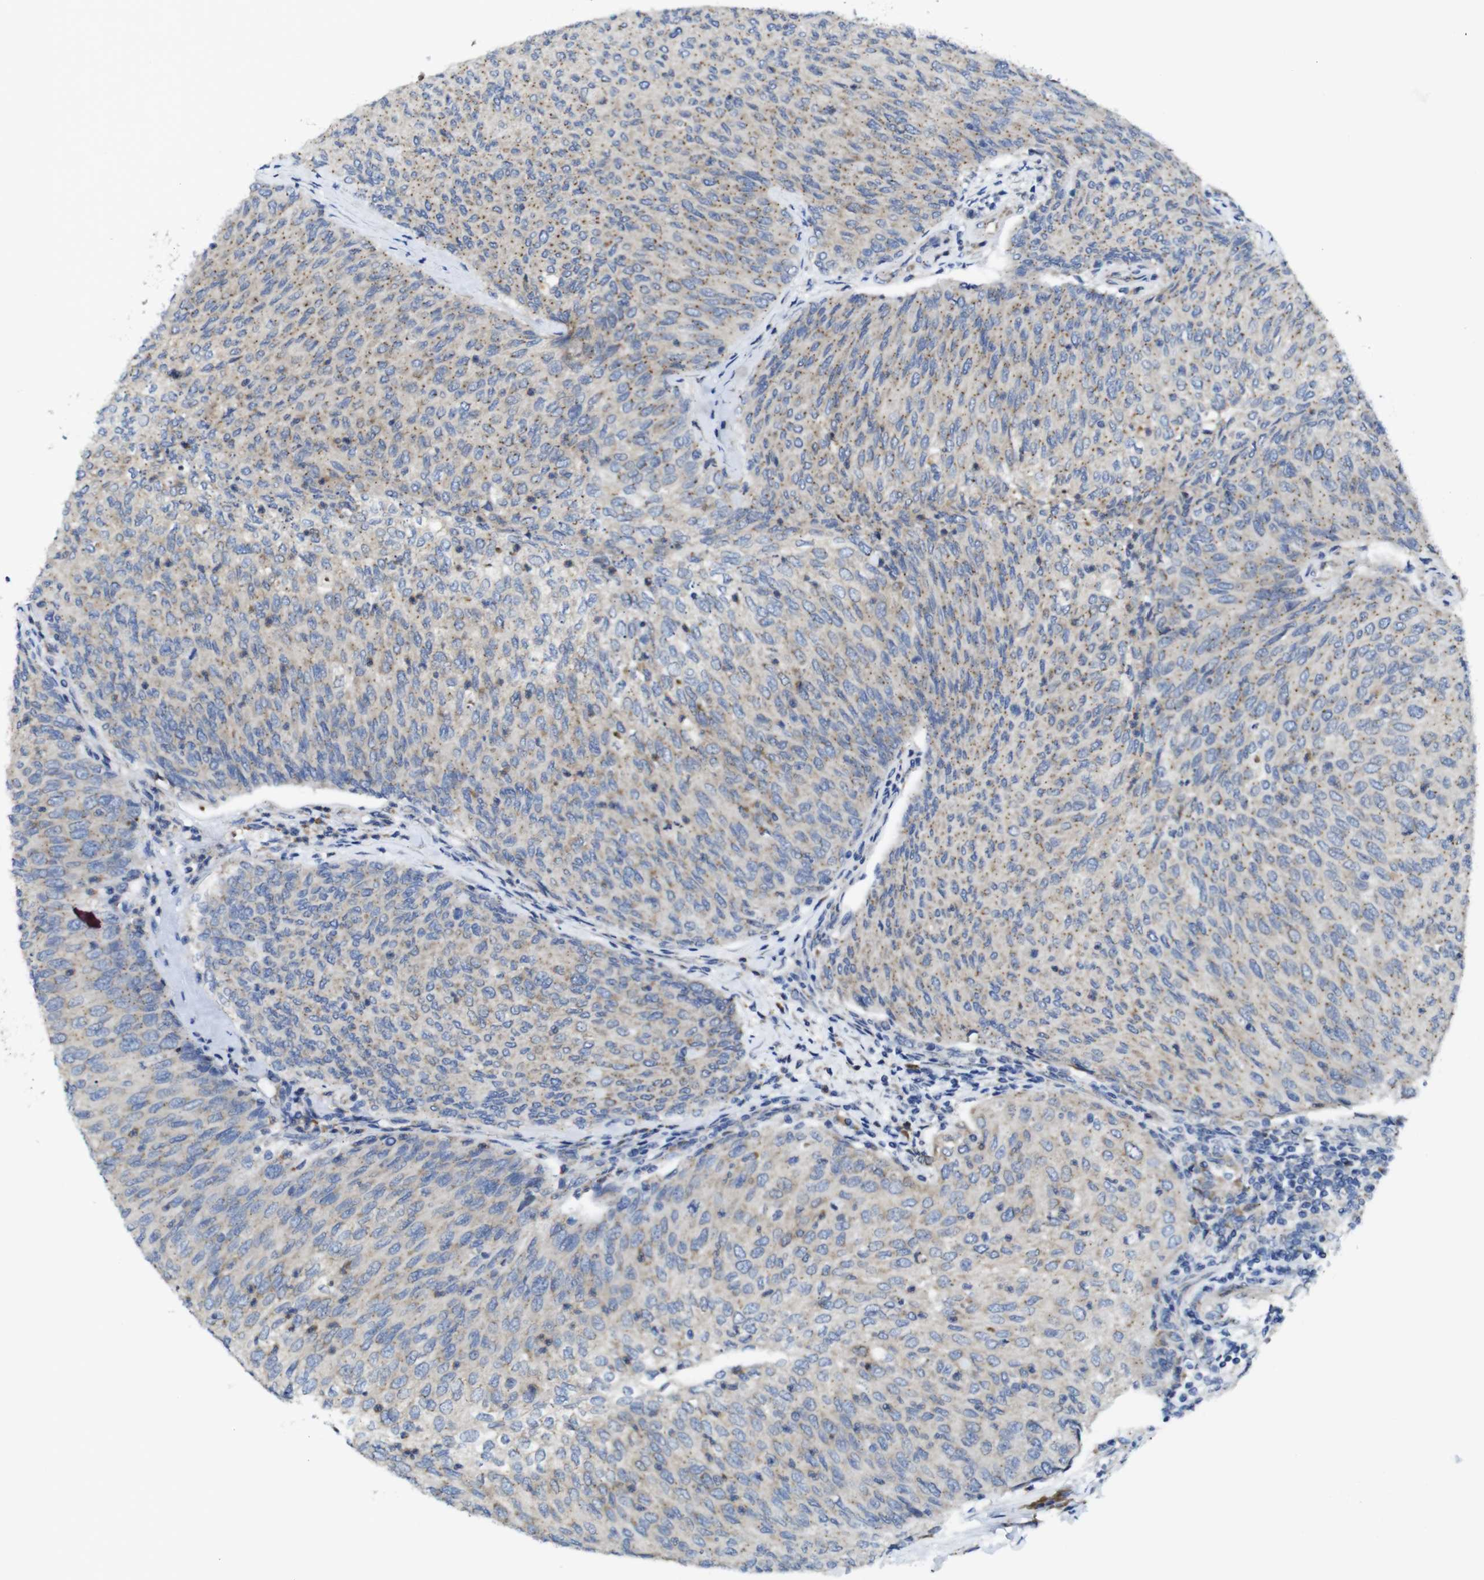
{"staining": {"intensity": "weak", "quantity": ">75%", "location": "cytoplasmic/membranous"}, "tissue": "urothelial cancer", "cell_type": "Tumor cells", "image_type": "cancer", "snomed": [{"axis": "morphology", "description": "Urothelial carcinoma, Low grade"}, {"axis": "topography", "description": "Urinary bladder"}], "caption": "Tumor cells show low levels of weak cytoplasmic/membranous positivity in approximately >75% of cells in human urothelial carcinoma (low-grade). (DAB (3,3'-diaminobenzidine) = brown stain, brightfield microscopy at high magnification).", "gene": "DDRGK1", "patient": {"sex": "female", "age": 79}}